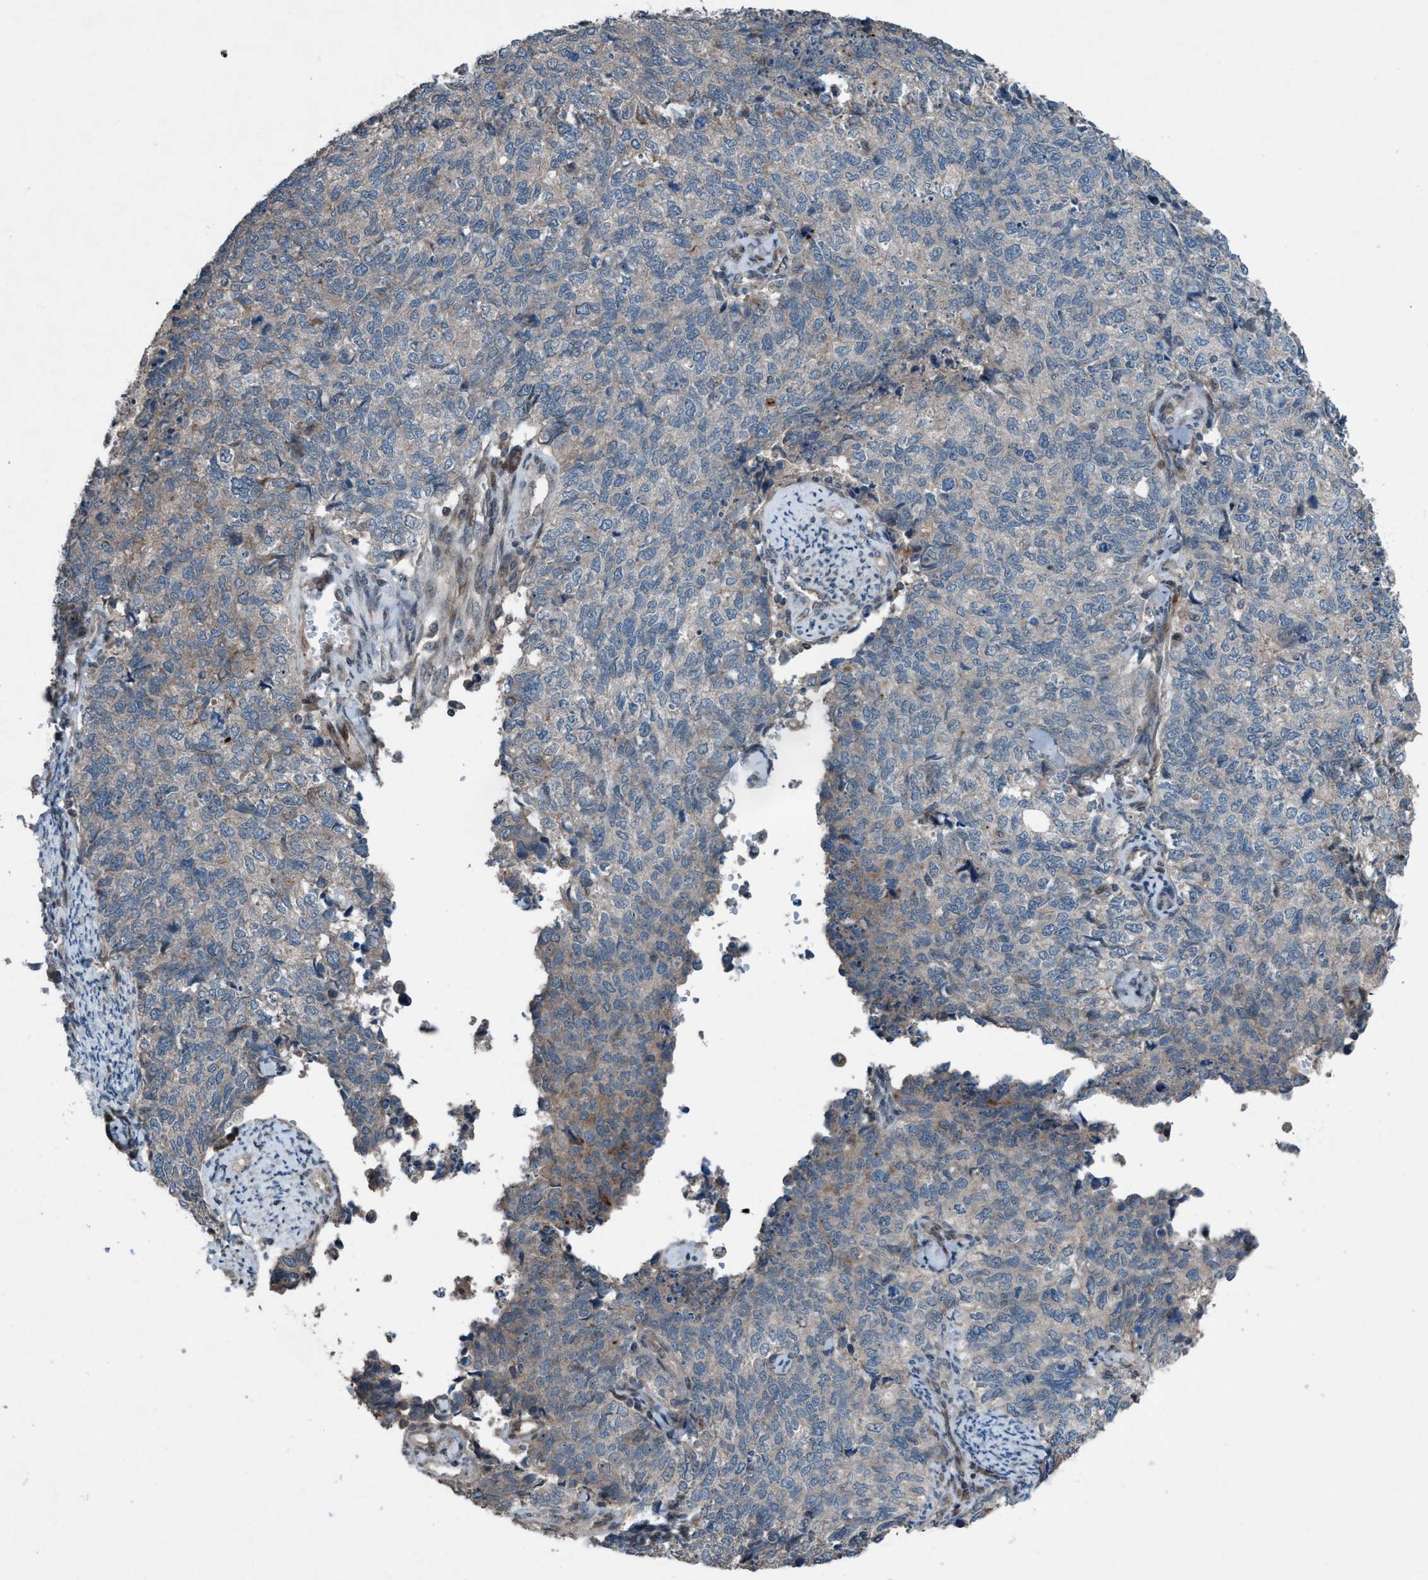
{"staining": {"intensity": "weak", "quantity": "<25%", "location": "cytoplasmic/membranous"}, "tissue": "cervical cancer", "cell_type": "Tumor cells", "image_type": "cancer", "snomed": [{"axis": "morphology", "description": "Squamous cell carcinoma, NOS"}, {"axis": "topography", "description": "Cervix"}], "caption": "The histopathology image demonstrates no staining of tumor cells in cervical cancer (squamous cell carcinoma).", "gene": "NISCH", "patient": {"sex": "female", "age": 63}}